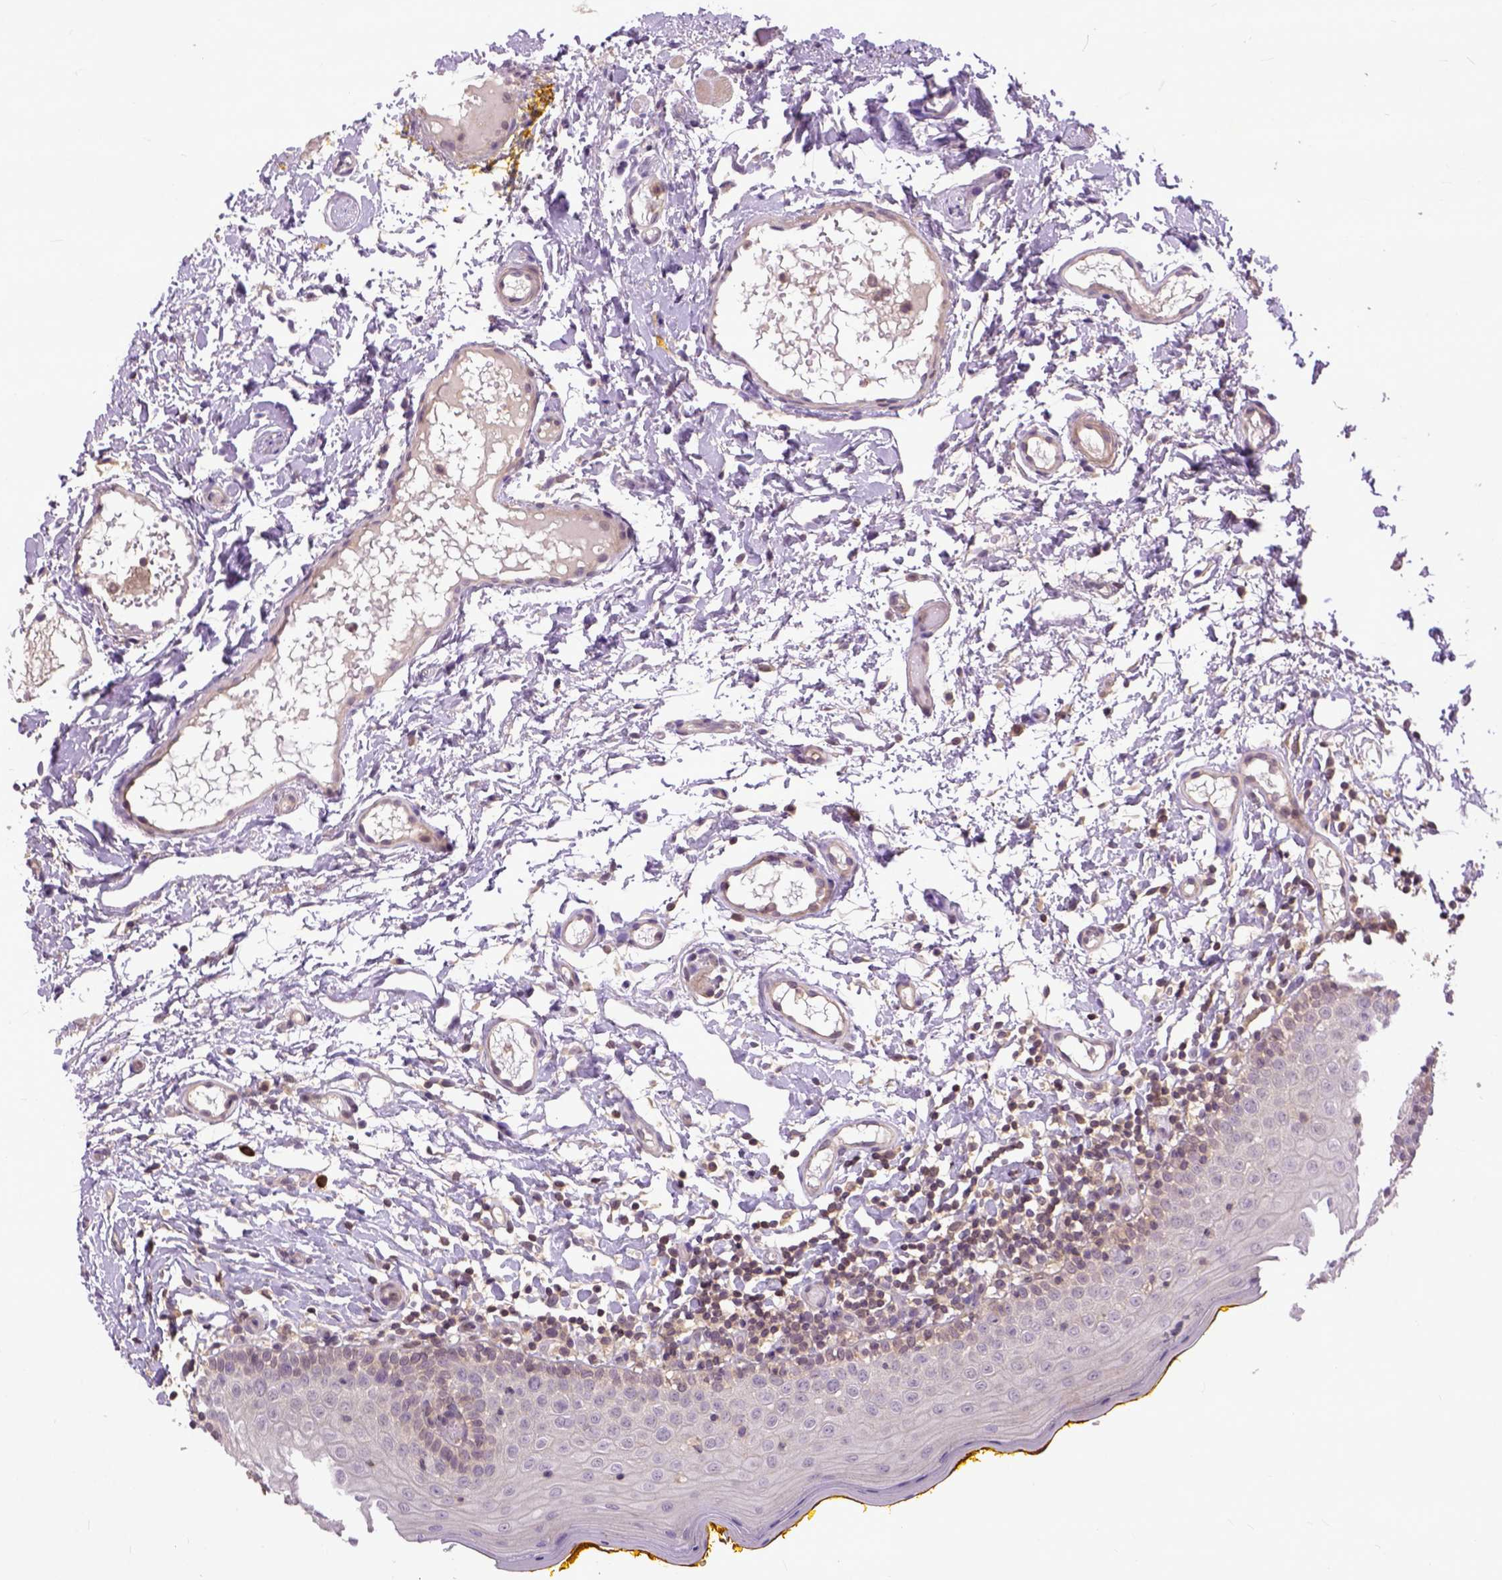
{"staining": {"intensity": "weak", "quantity": "<25%", "location": "cytoplasmic/membranous"}, "tissue": "oral mucosa", "cell_type": "Squamous epithelial cells", "image_type": "normal", "snomed": [{"axis": "morphology", "description": "Normal tissue, NOS"}, {"axis": "topography", "description": "Oral tissue"}, {"axis": "topography", "description": "Tounge, NOS"}], "caption": "IHC image of normal oral mucosa: oral mucosa stained with DAB (3,3'-diaminobenzidine) displays no significant protein expression in squamous epithelial cells.", "gene": "CPNE1", "patient": {"sex": "female", "age": 58}}